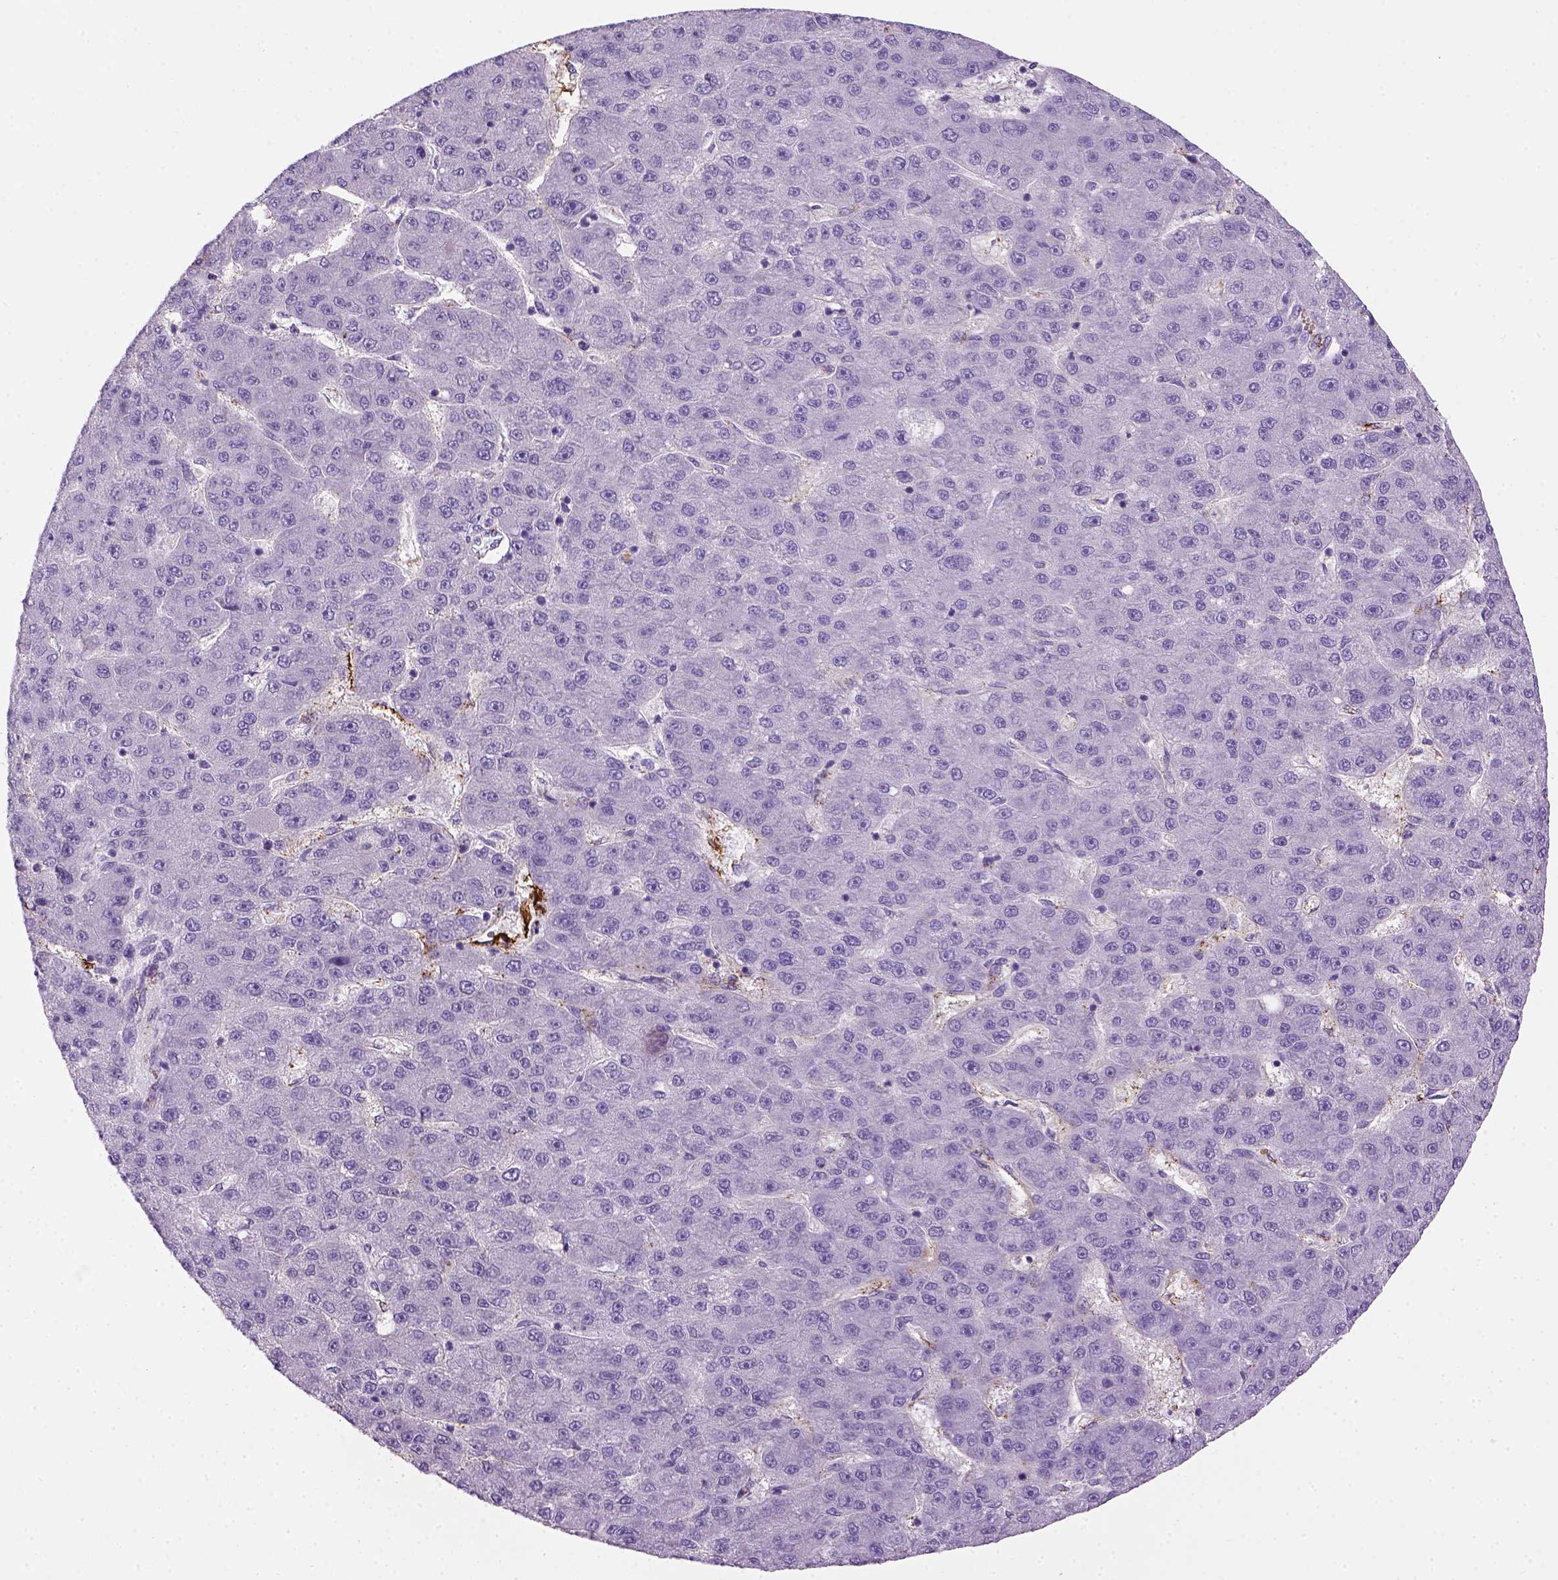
{"staining": {"intensity": "negative", "quantity": "none", "location": "none"}, "tissue": "liver cancer", "cell_type": "Tumor cells", "image_type": "cancer", "snomed": [{"axis": "morphology", "description": "Carcinoma, Hepatocellular, NOS"}, {"axis": "topography", "description": "Liver"}], "caption": "IHC micrograph of human liver cancer (hepatocellular carcinoma) stained for a protein (brown), which demonstrates no positivity in tumor cells.", "gene": "VWF", "patient": {"sex": "male", "age": 67}}